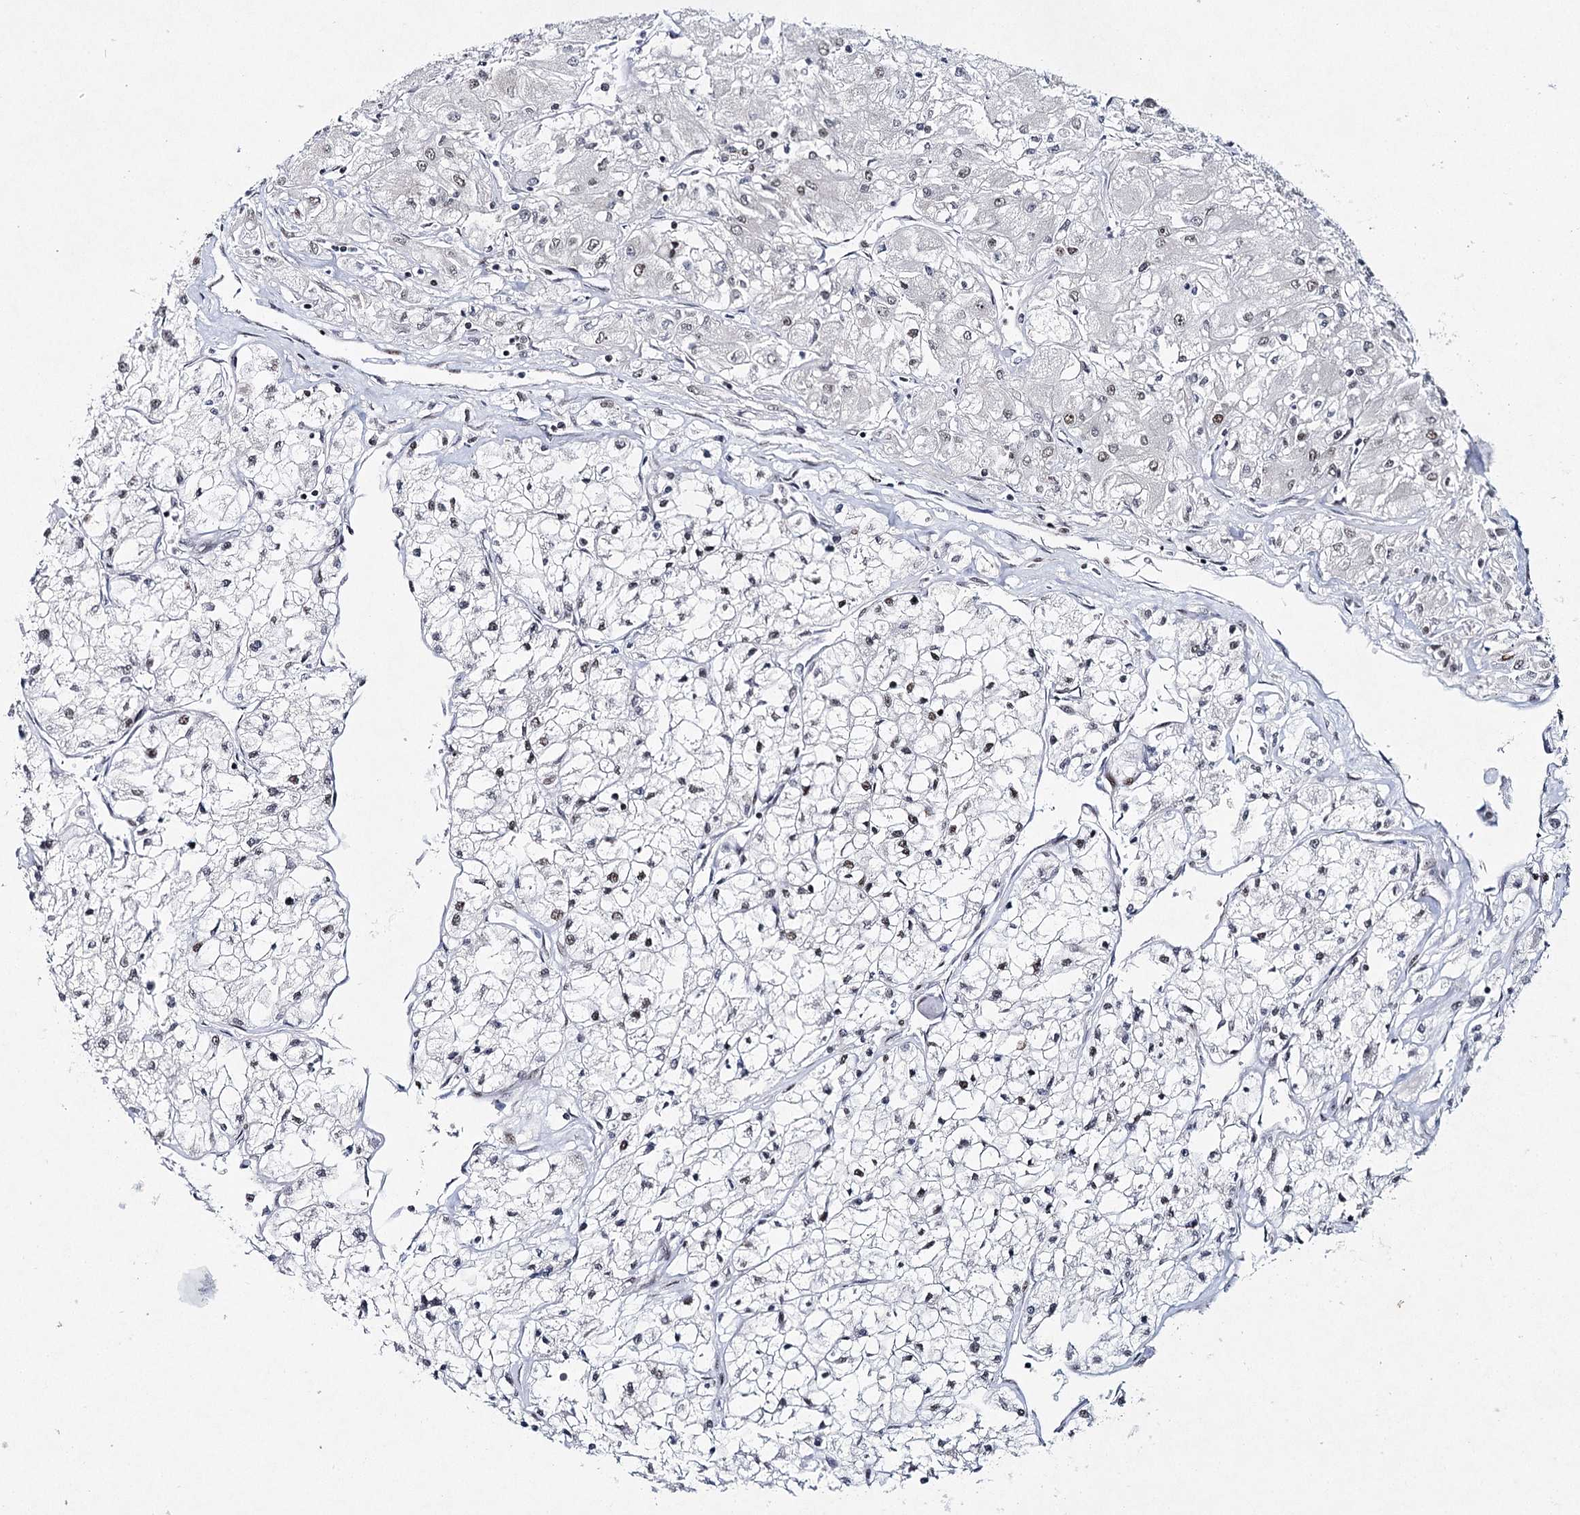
{"staining": {"intensity": "weak", "quantity": "25%-75%", "location": "nuclear"}, "tissue": "renal cancer", "cell_type": "Tumor cells", "image_type": "cancer", "snomed": [{"axis": "morphology", "description": "Adenocarcinoma, NOS"}, {"axis": "topography", "description": "Kidney"}], "caption": "Protein expression analysis of renal adenocarcinoma demonstrates weak nuclear positivity in about 25%-75% of tumor cells.", "gene": "SCAF8", "patient": {"sex": "male", "age": 80}}